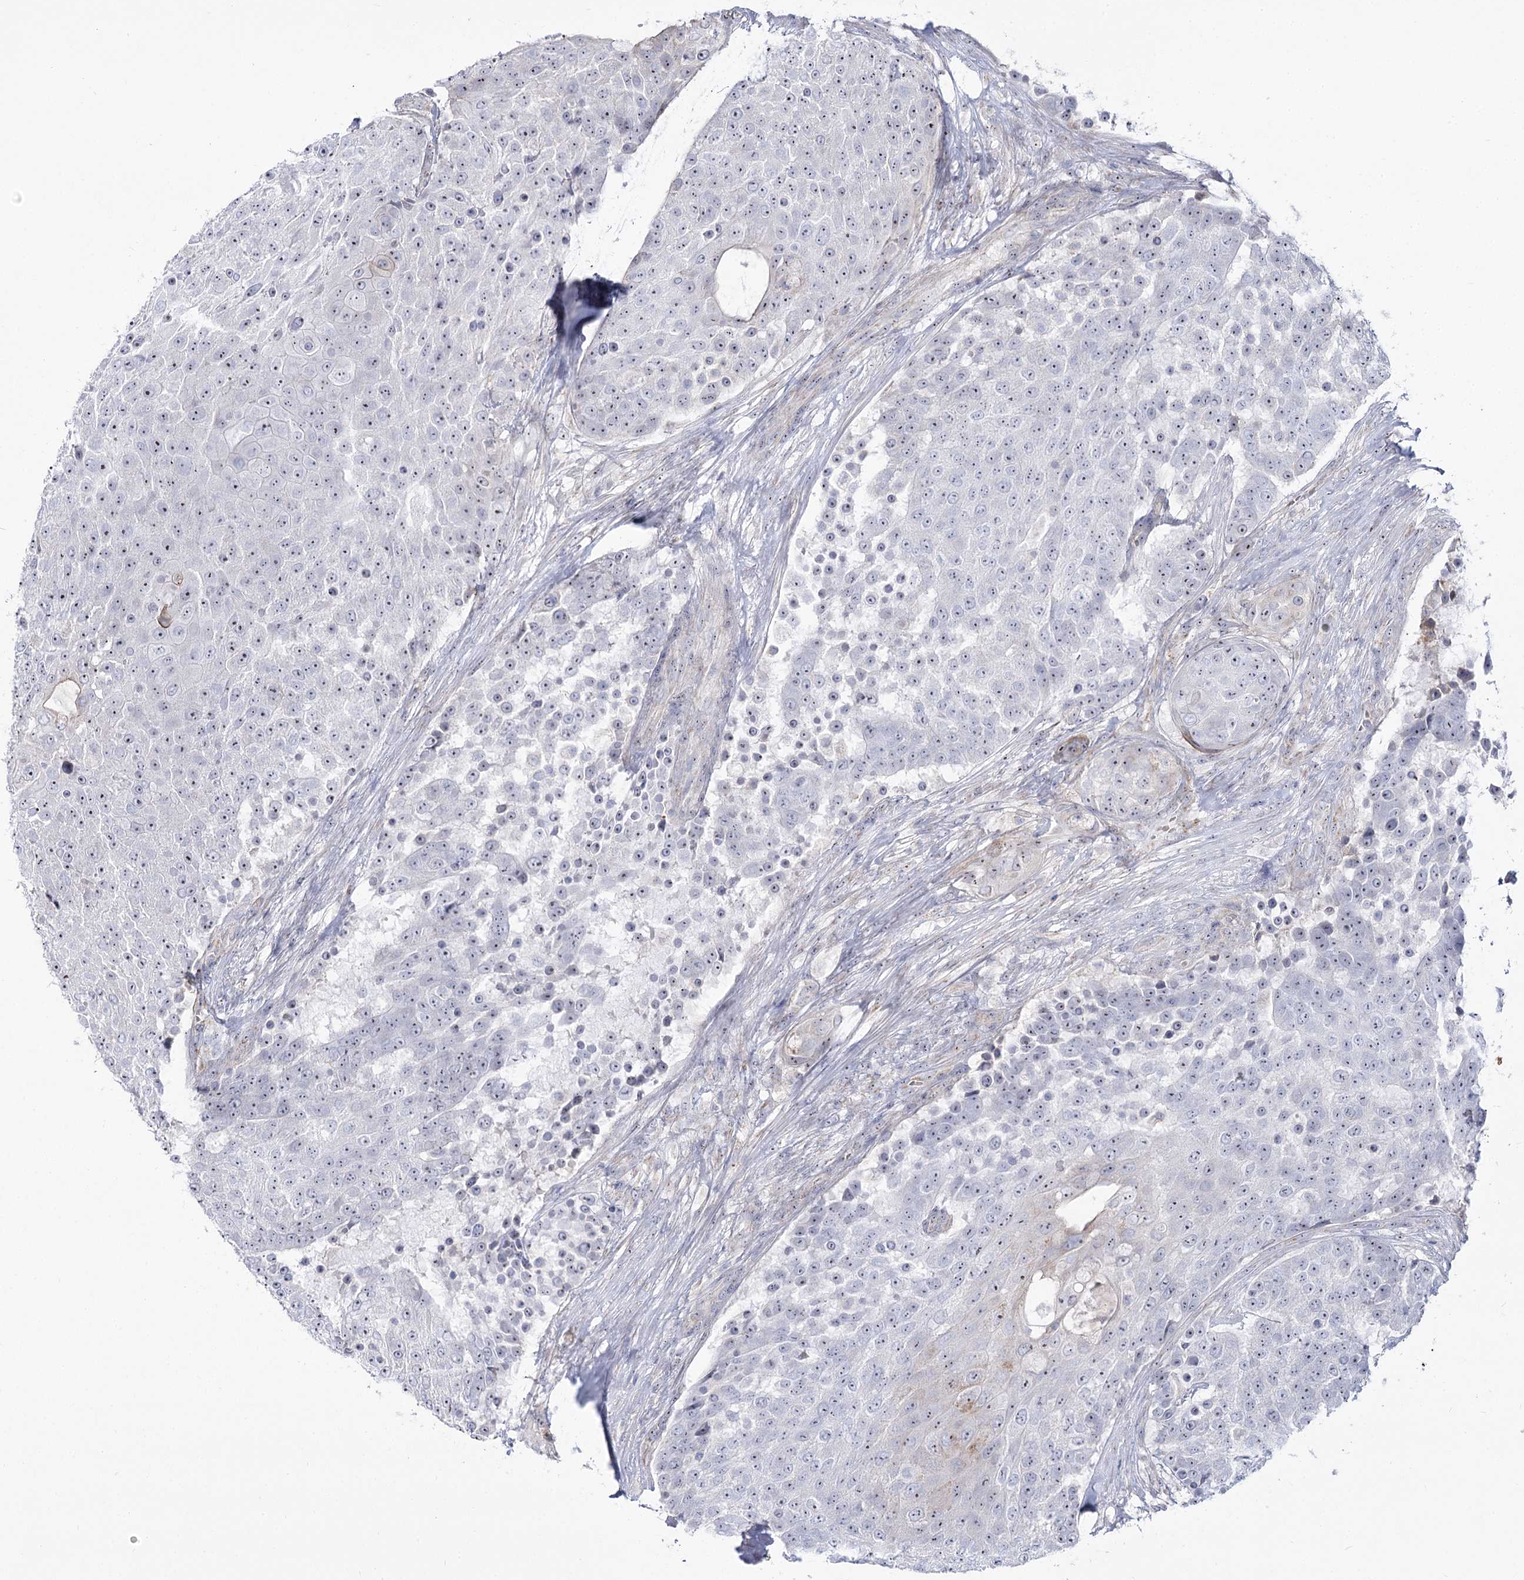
{"staining": {"intensity": "weak", "quantity": "25%-75%", "location": "nuclear"}, "tissue": "urothelial cancer", "cell_type": "Tumor cells", "image_type": "cancer", "snomed": [{"axis": "morphology", "description": "Urothelial carcinoma, High grade"}, {"axis": "topography", "description": "Urinary bladder"}], "caption": "Immunohistochemistry (IHC) of human high-grade urothelial carcinoma exhibits low levels of weak nuclear staining in about 25%-75% of tumor cells.", "gene": "SUOX", "patient": {"sex": "female", "age": 63}}